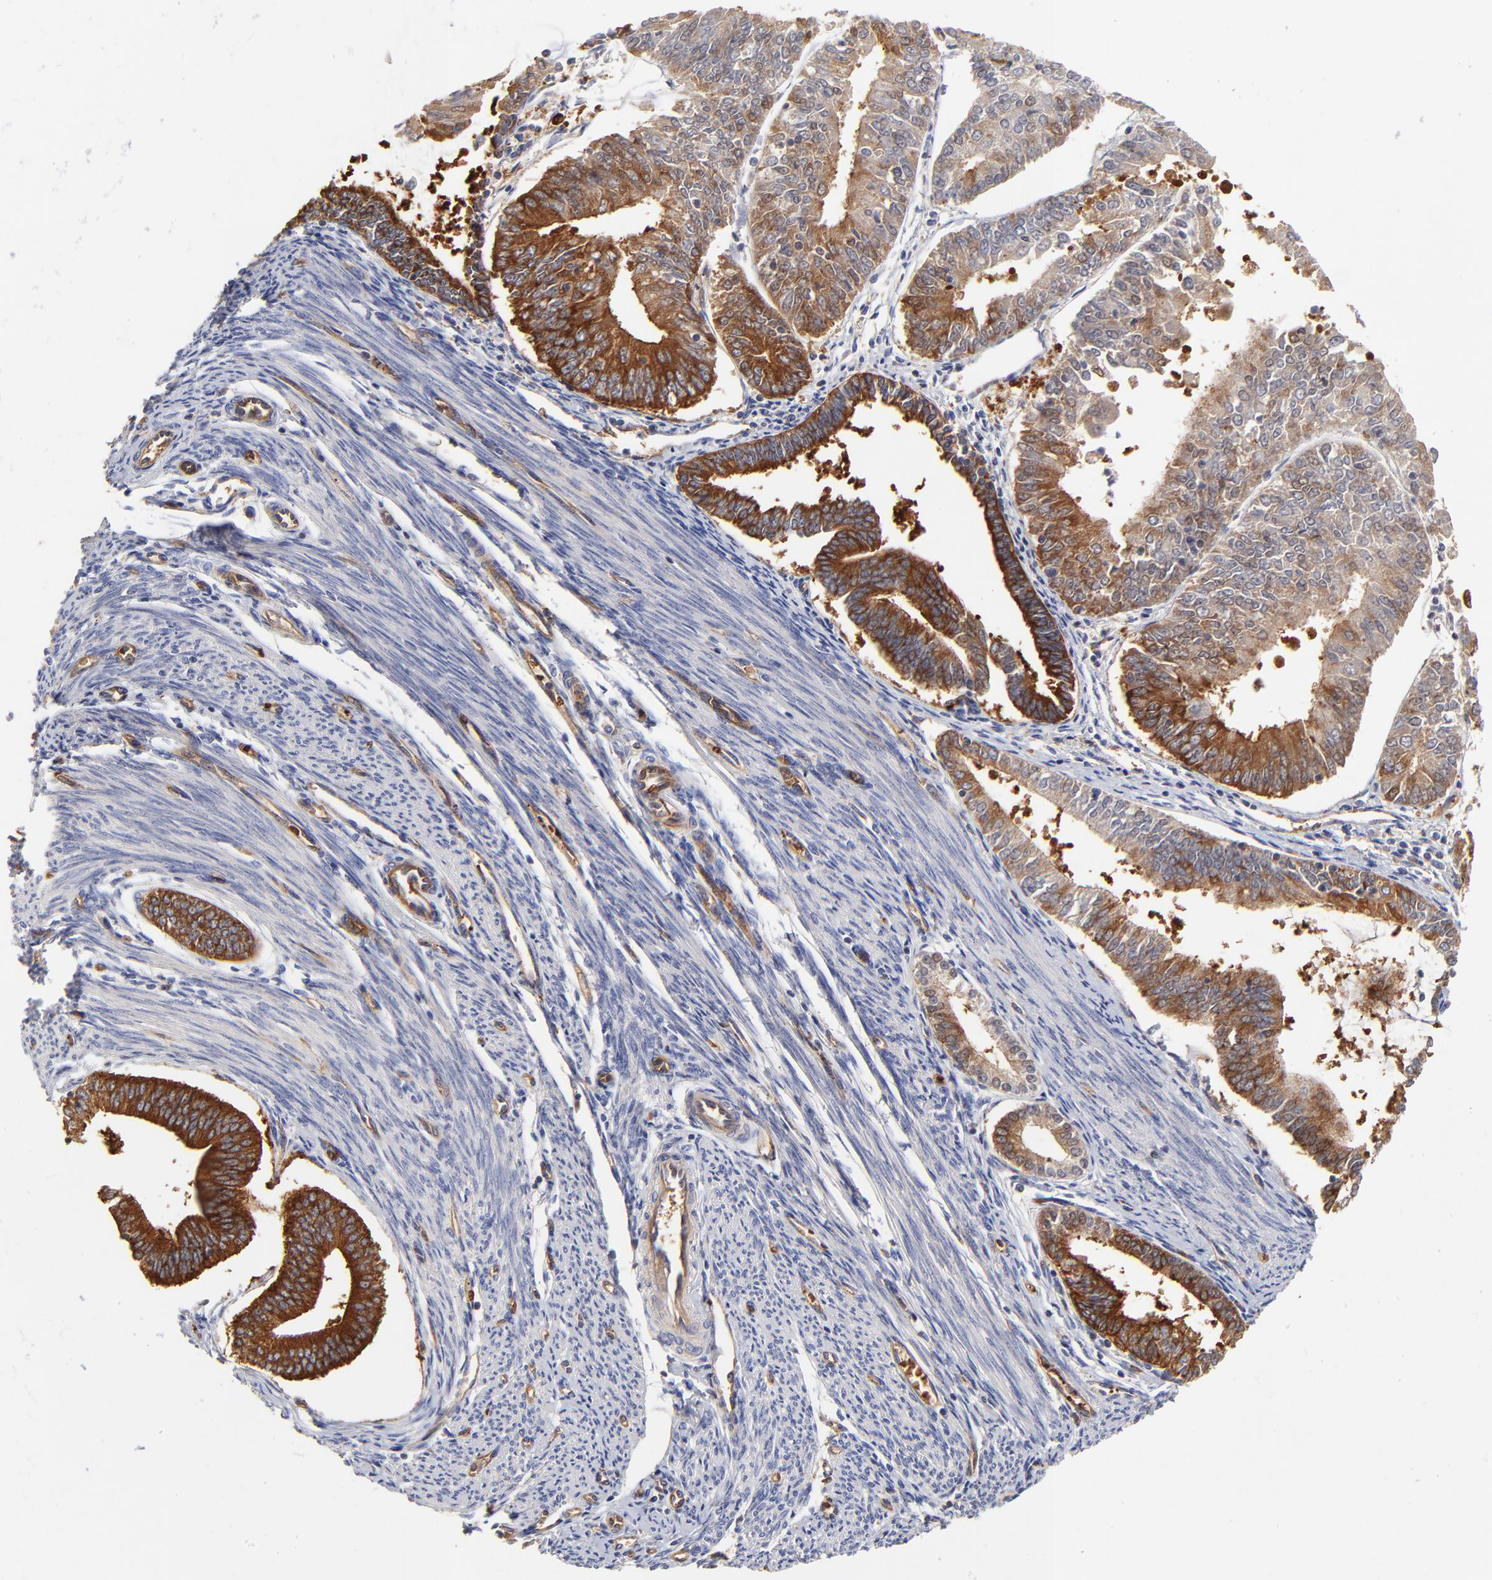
{"staining": {"intensity": "strong", "quantity": ">75%", "location": "cytoplasmic/membranous"}, "tissue": "endometrial cancer", "cell_type": "Tumor cells", "image_type": "cancer", "snomed": [{"axis": "morphology", "description": "Adenocarcinoma, NOS"}, {"axis": "topography", "description": "Endometrium"}], "caption": "The histopathology image exhibits a brown stain indicating the presence of a protein in the cytoplasmic/membranous of tumor cells in endometrial cancer (adenocarcinoma).", "gene": "CD2AP", "patient": {"sex": "female", "age": 79}}